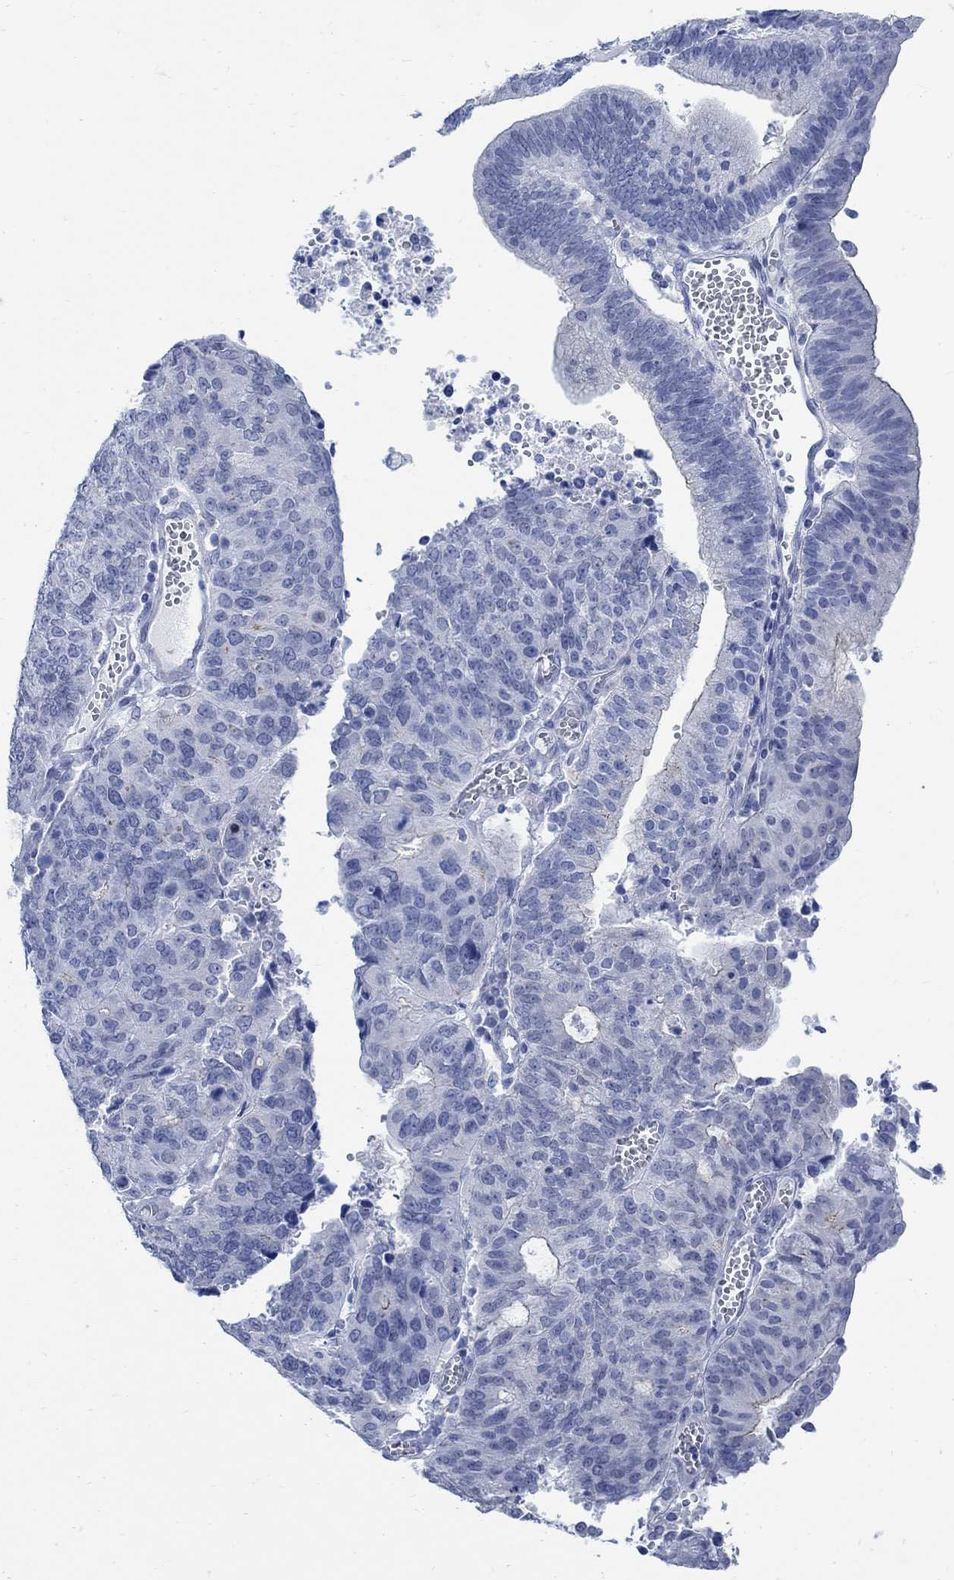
{"staining": {"intensity": "negative", "quantity": "none", "location": "none"}, "tissue": "endometrial cancer", "cell_type": "Tumor cells", "image_type": "cancer", "snomed": [{"axis": "morphology", "description": "Adenocarcinoma, NOS"}, {"axis": "topography", "description": "Endometrium"}], "caption": "The IHC micrograph has no significant staining in tumor cells of endometrial cancer (adenocarcinoma) tissue.", "gene": "CAMK2N1", "patient": {"sex": "female", "age": 82}}